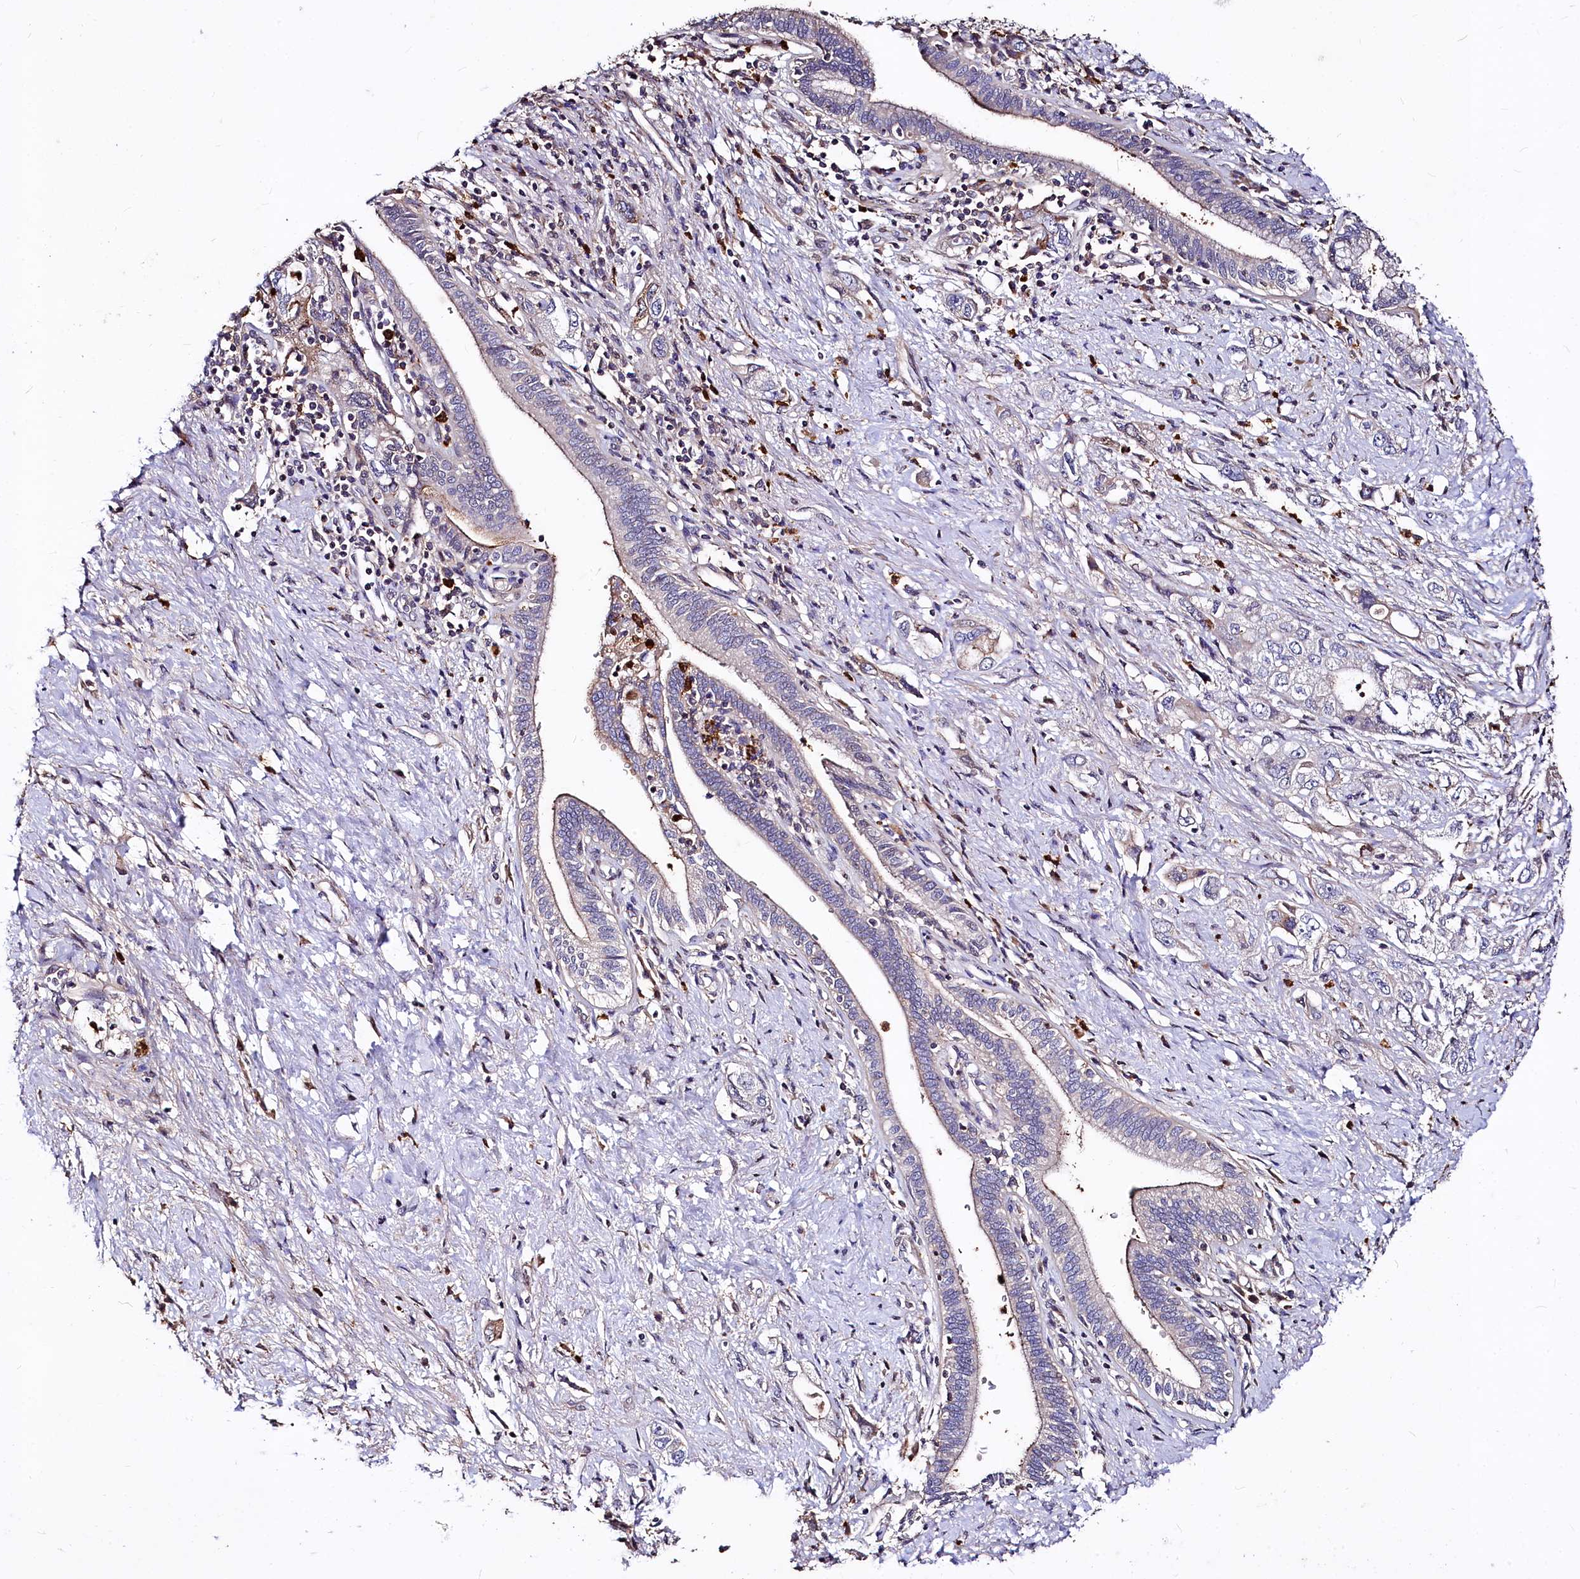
{"staining": {"intensity": "moderate", "quantity": "<25%", "location": "cytoplasmic/membranous"}, "tissue": "pancreatic cancer", "cell_type": "Tumor cells", "image_type": "cancer", "snomed": [{"axis": "morphology", "description": "Adenocarcinoma, NOS"}, {"axis": "topography", "description": "Pancreas"}], "caption": "Adenocarcinoma (pancreatic) stained with a protein marker displays moderate staining in tumor cells.", "gene": "ATG101", "patient": {"sex": "female", "age": 73}}